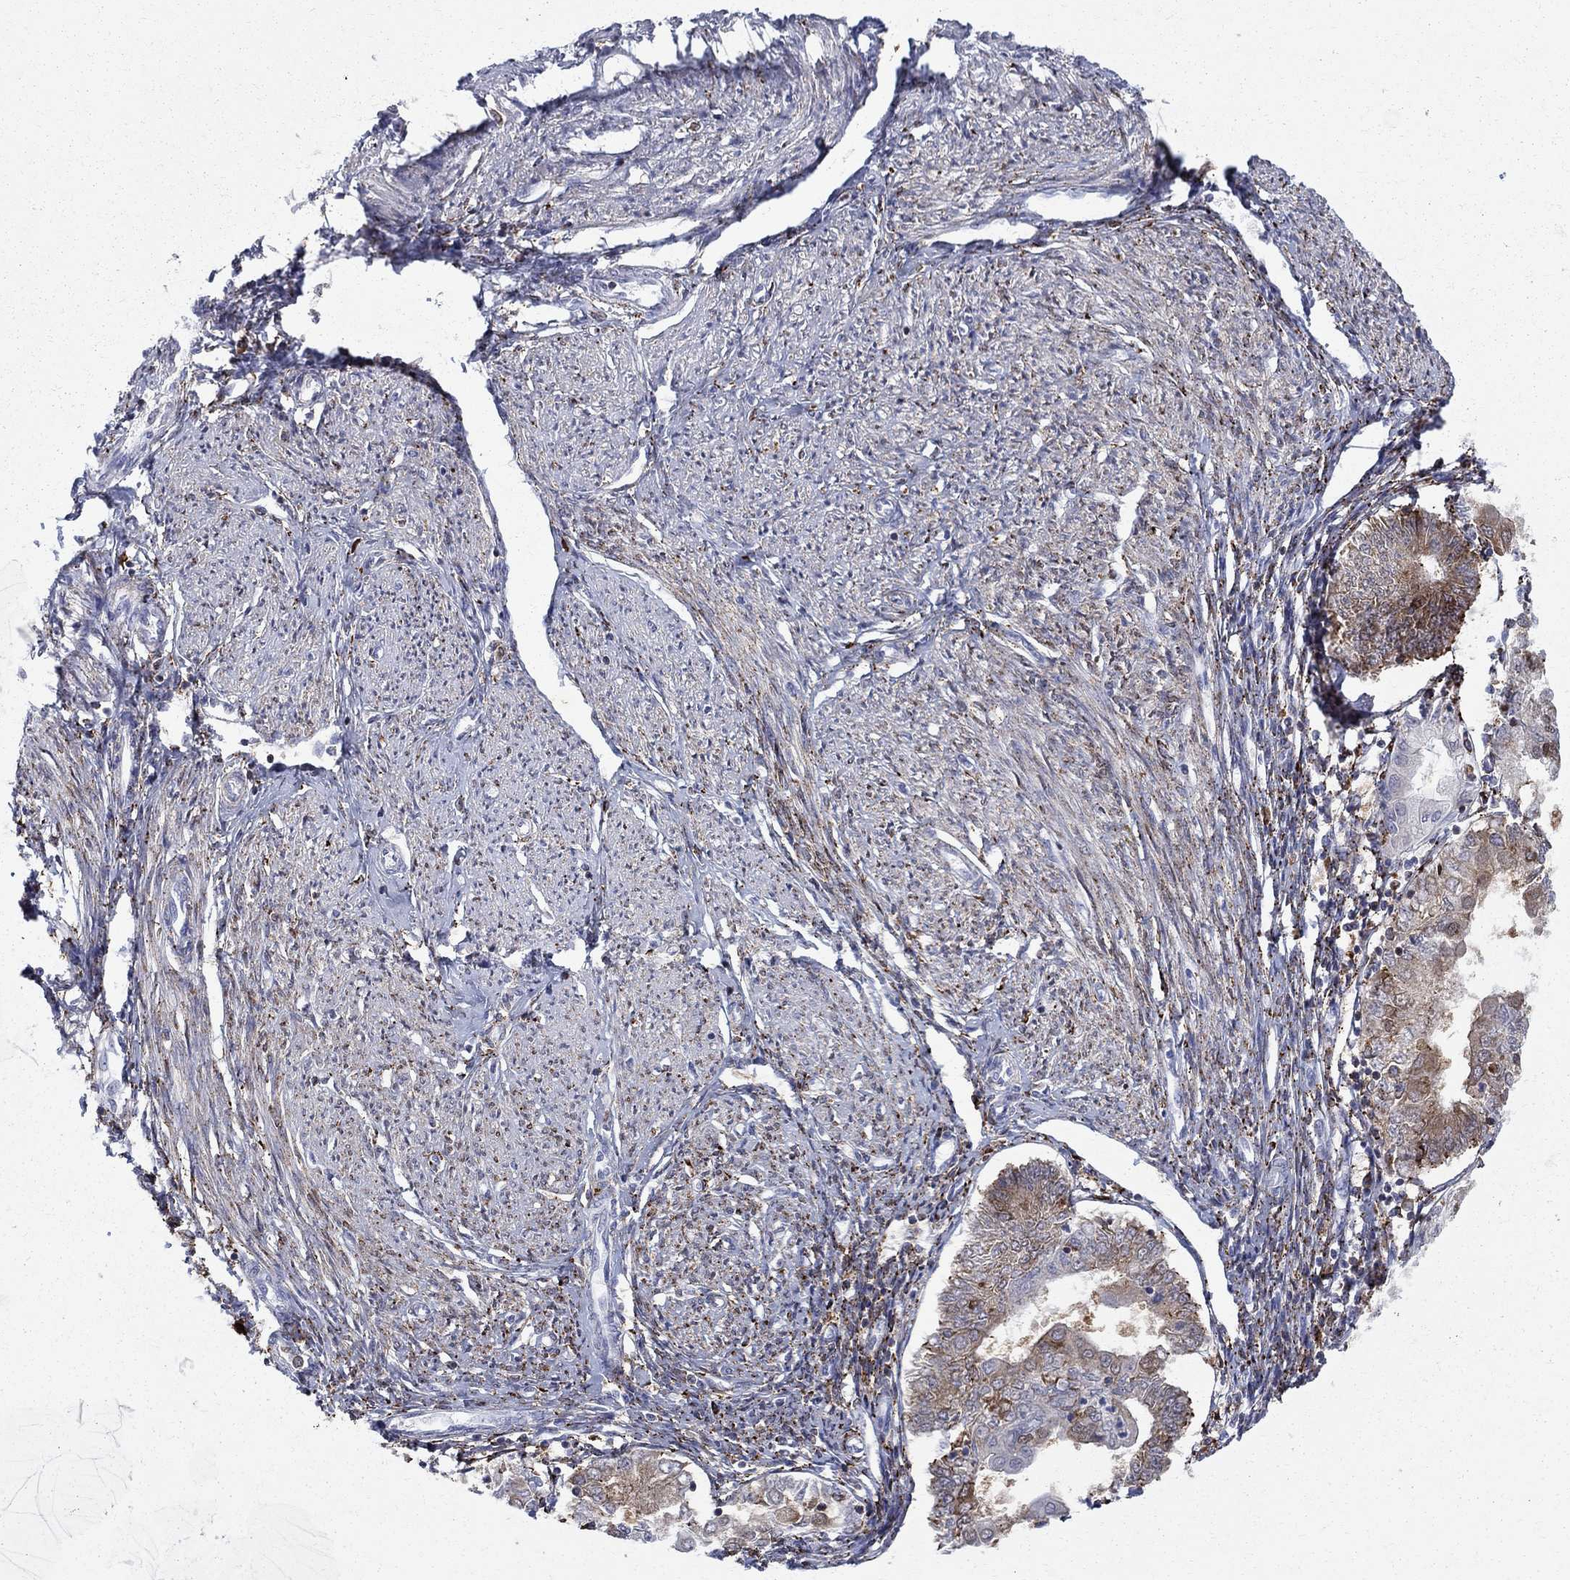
{"staining": {"intensity": "moderate", "quantity": "<25%", "location": "cytoplasmic/membranous"}, "tissue": "endometrial cancer", "cell_type": "Tumor cells", "image_type": "cancer", "snomed": [{"axis": "morphology", "description": "Adenocarcinoma, NOS"}, {"axis": "topography", "description": "Endometrium"}], "caption": "Brown immunohistochemical staining in endometrial adenocarcinoma displays moderate cytoplasmic/membranous expression in approximately <25% of tumor cells. (Brightfield microscopy of DAB IHC at high magnification).", "gene": "CAB39L", "patient": {"sex": "female", "age": 68}}